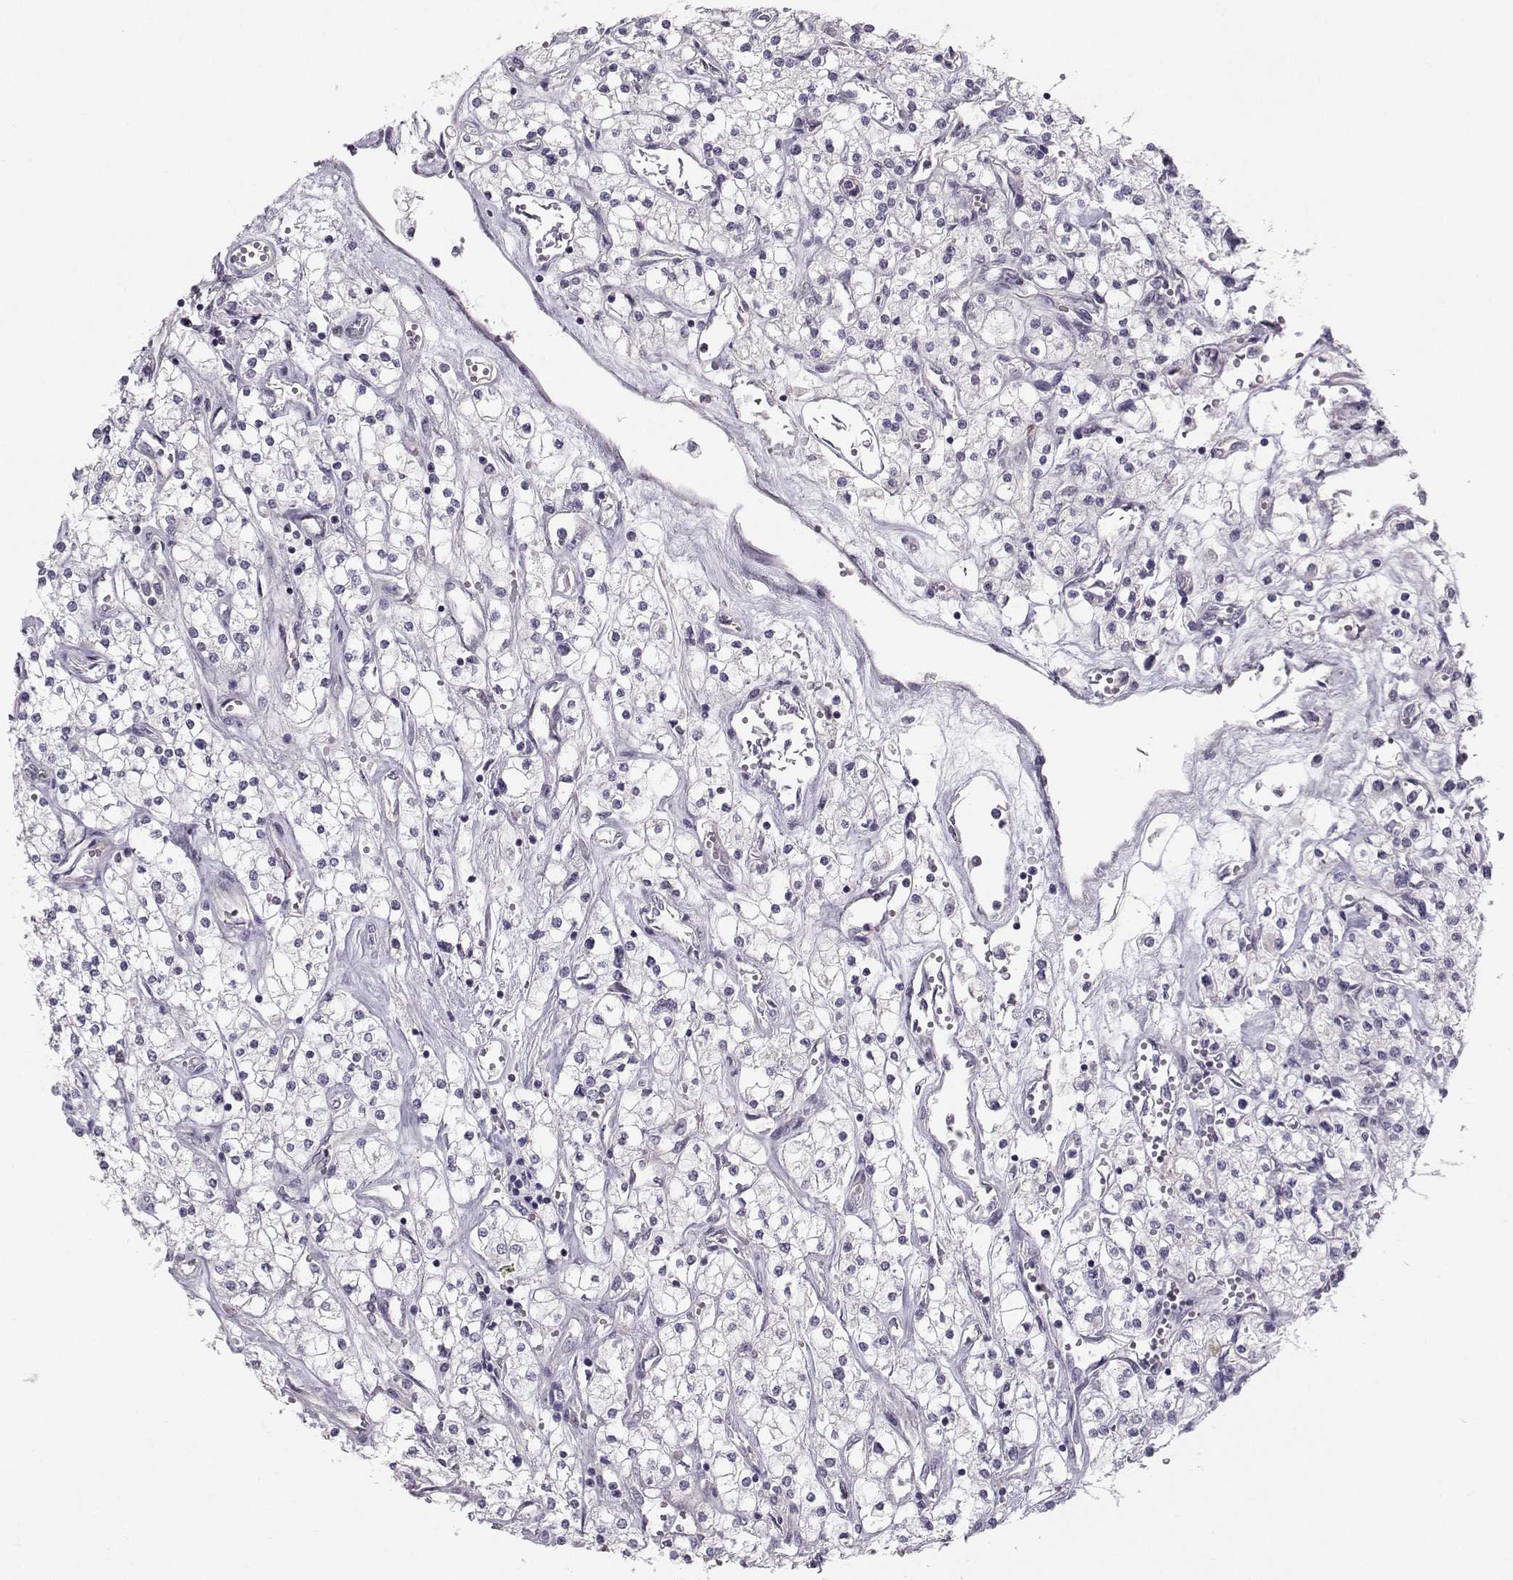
{"staining": {"intensity": "negative", "quantity": "none", "location": "none"}, "tissue": "renal cancer", "cell_type": "Tumor cells", "image_type": "cancer", "snomed": [{"axis": "morphology", "description": "Adenocarcinoma, NOS"}, {"axis": "topography", "description": "Kidney"}], "caption": "This is an IHC histopathology image of renal cancer. There is no positivity in tumor cells.", "gene": "MAST1", "patient": {"sex": "male", "age": 80}}